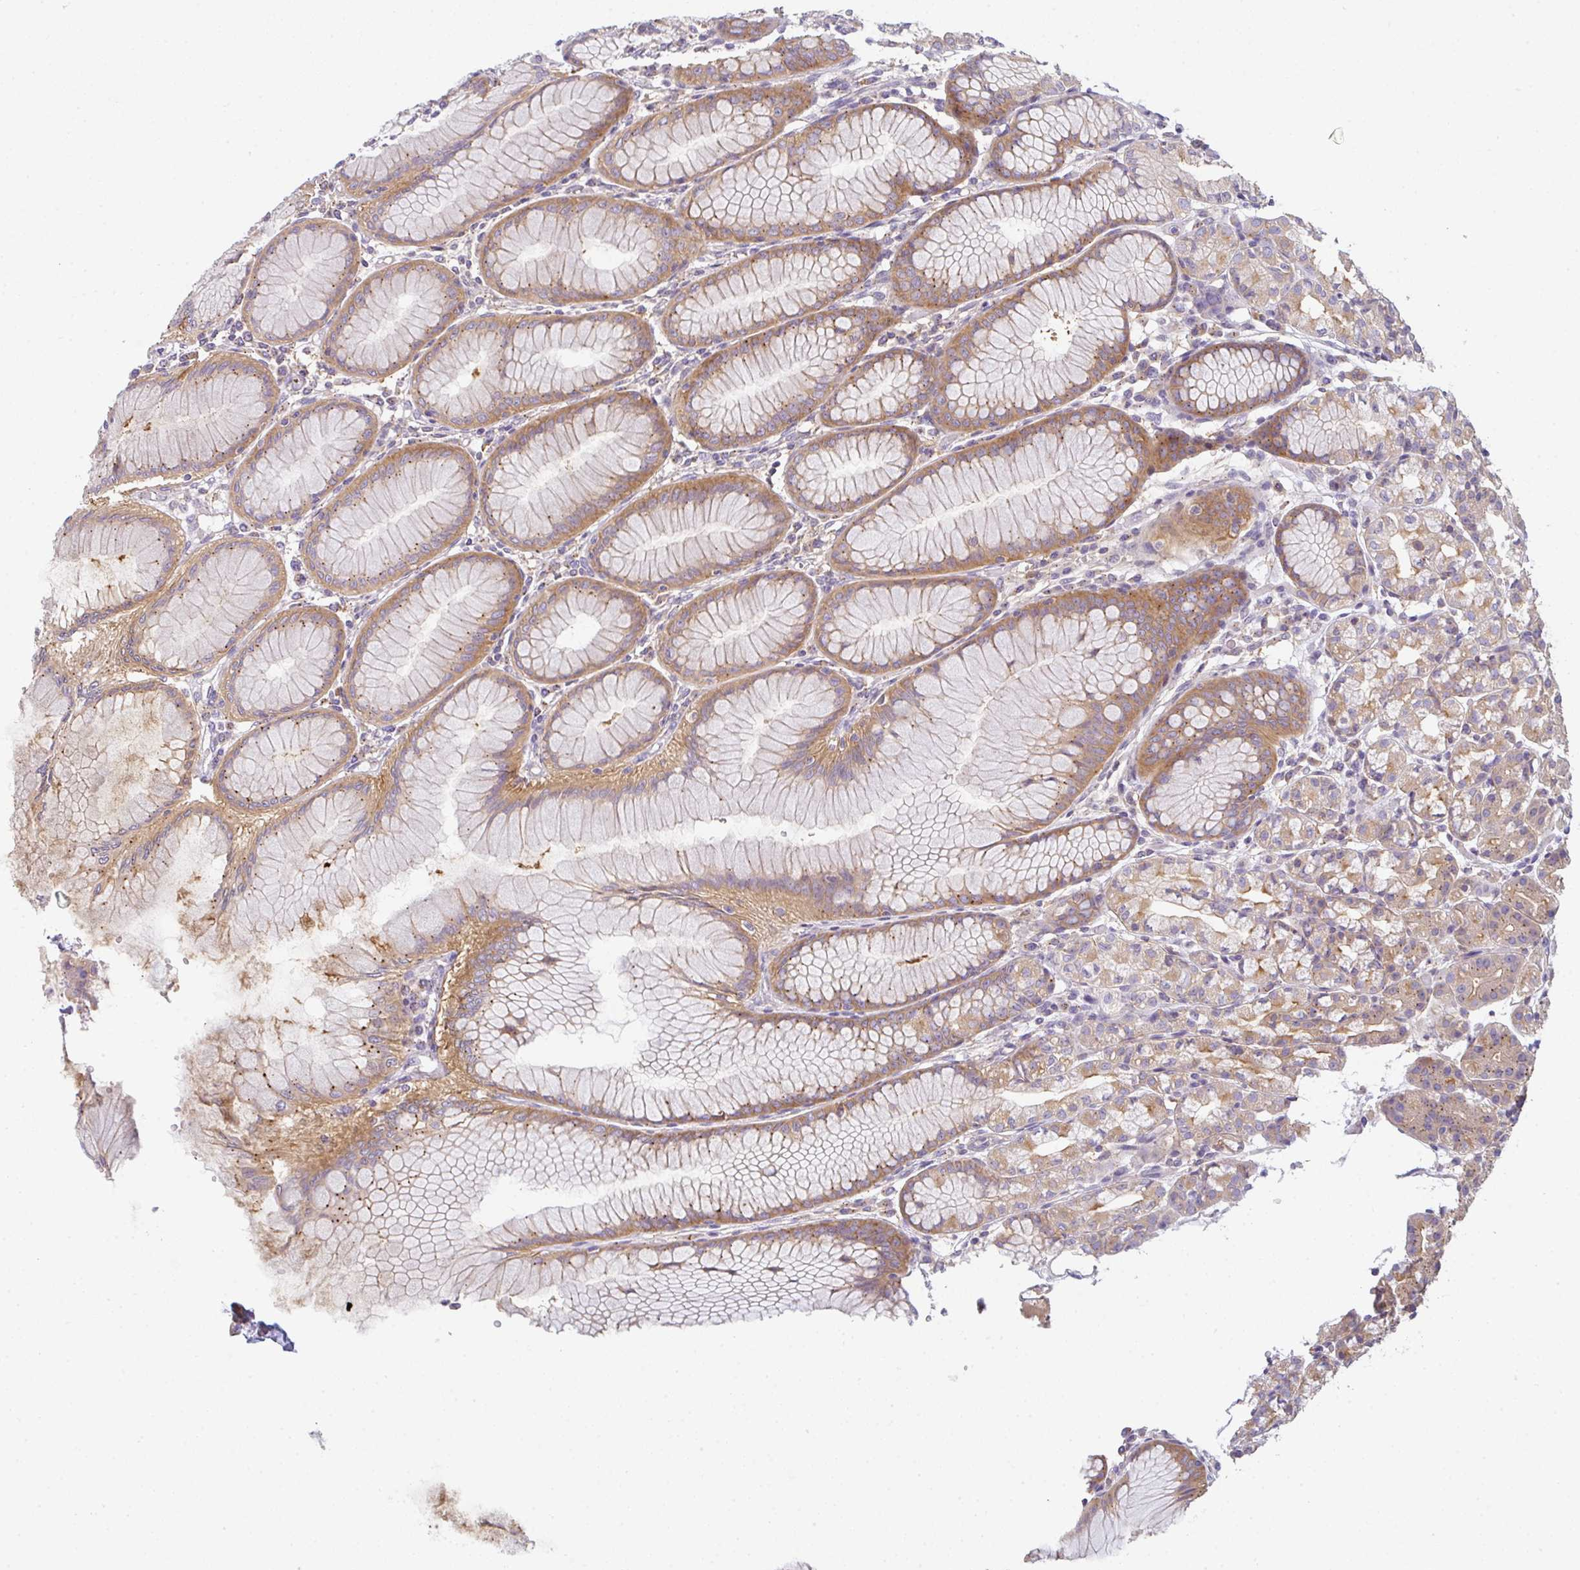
{"staining": {"intensity": "moderate", "quantity": ">75%", "location": "cytoplasmic/membranous"}, "tissue": "stomach", "cell_type": "Glandular cells", "image_type": "normal", "snomed": [{"axis": "morphology", "description": "Normal tissue, NOS"}, {"axis": "topography", "description": "Stomach"}], "caption": "Human stomach stained for a protein (brown) exhibits moderate cytoplasmic/membranous positive staining in about >75% of glandular cells.", "gene": "SNX5", "patient": {"sex": "female", "age": 57}}